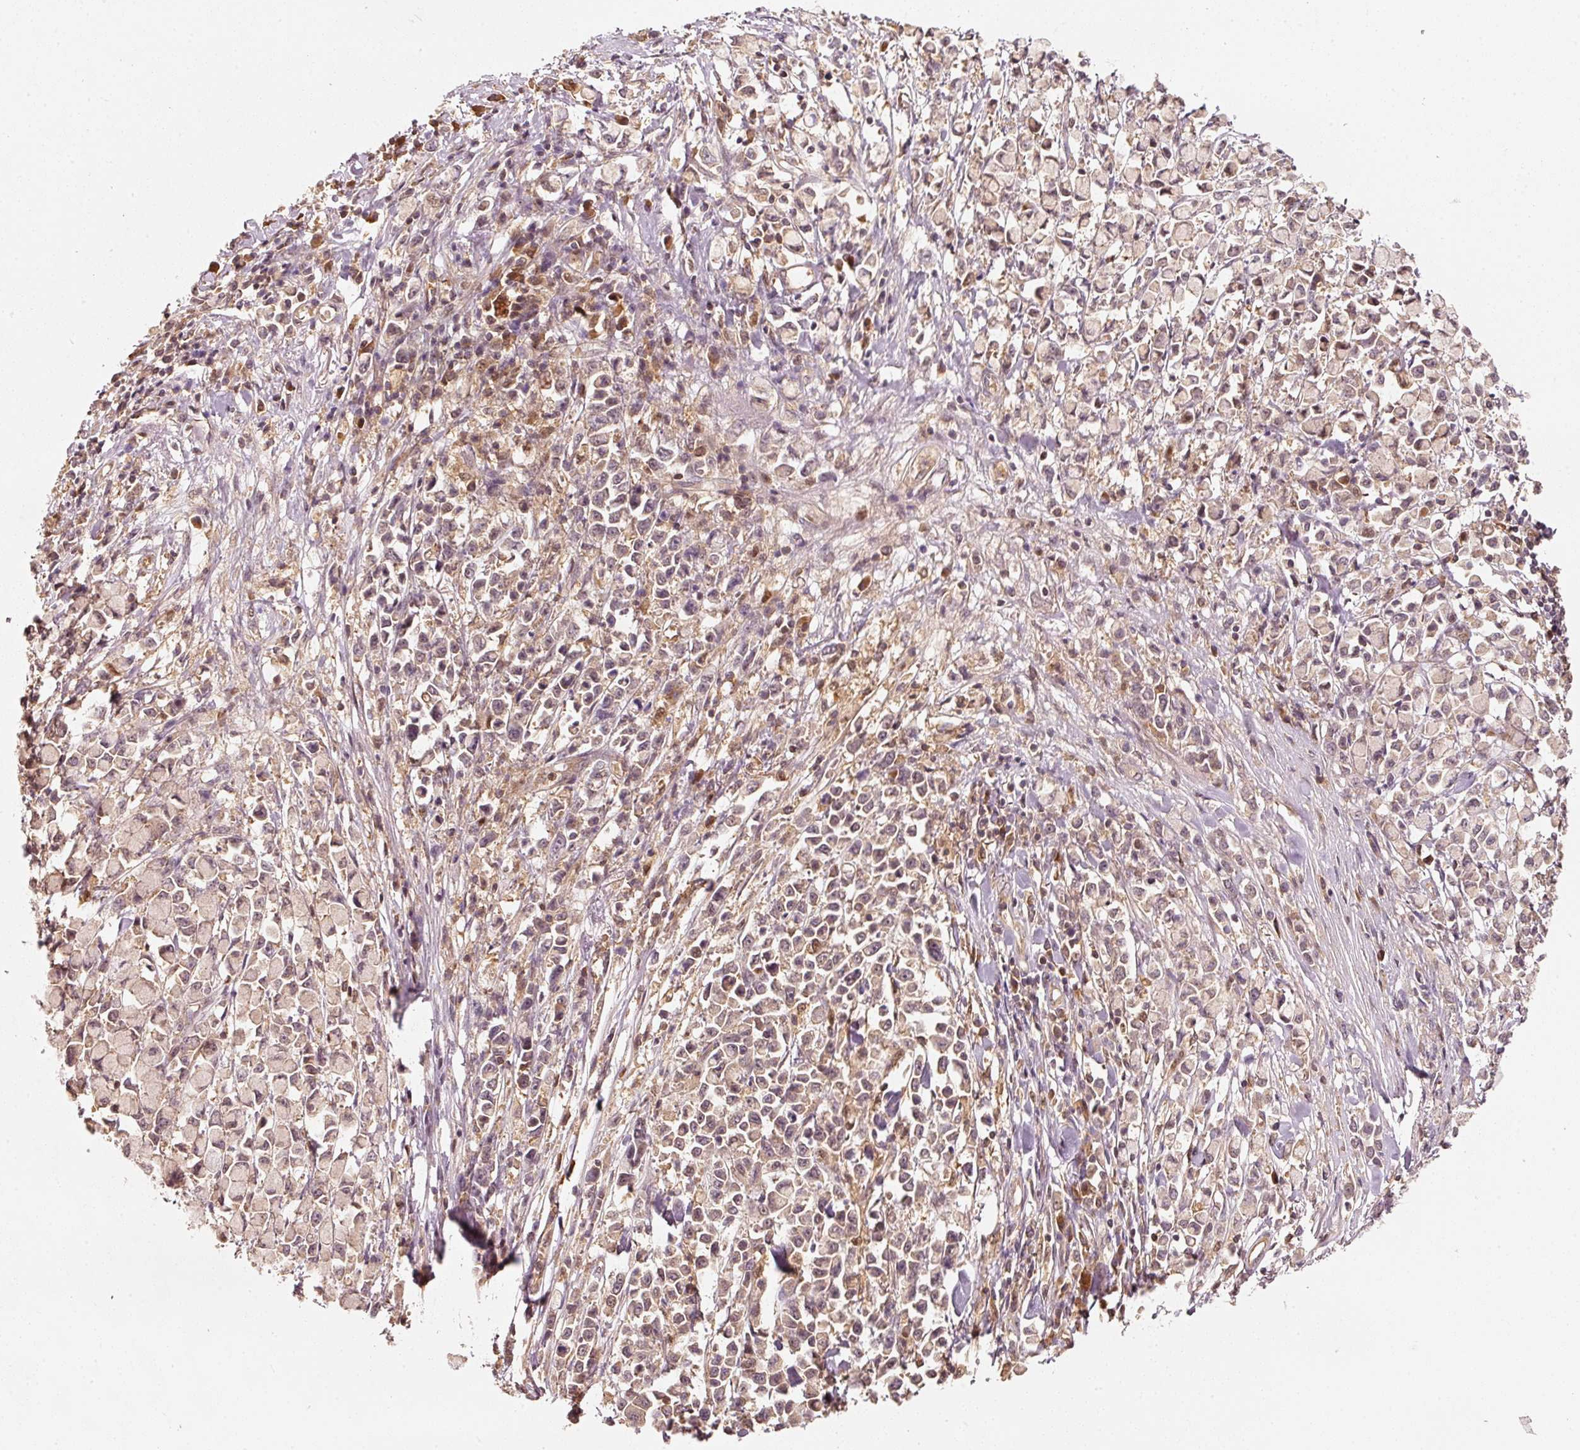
{"staining": {"intensity": "weak", "quantity": ">75%", "location": "cytoplasmic/membranous"}, "tissue": "stomach cancer", "cell_type": "Tumor cells", "image_type": "cancer", "snomed": [{"axis": "morphology", "description": "Adenocarcinoma, NOS"}, {"axis": "topography", "description": "Stomach"}], "caption": "Human stomach adenocarcinoma stained for a protein (brown) displays weak cytoplasmic/membranous positive positivity in approximately >75% of tumor cells.", "gene": "RRAS2", "patient": {"sex": "female", "age": 81}}